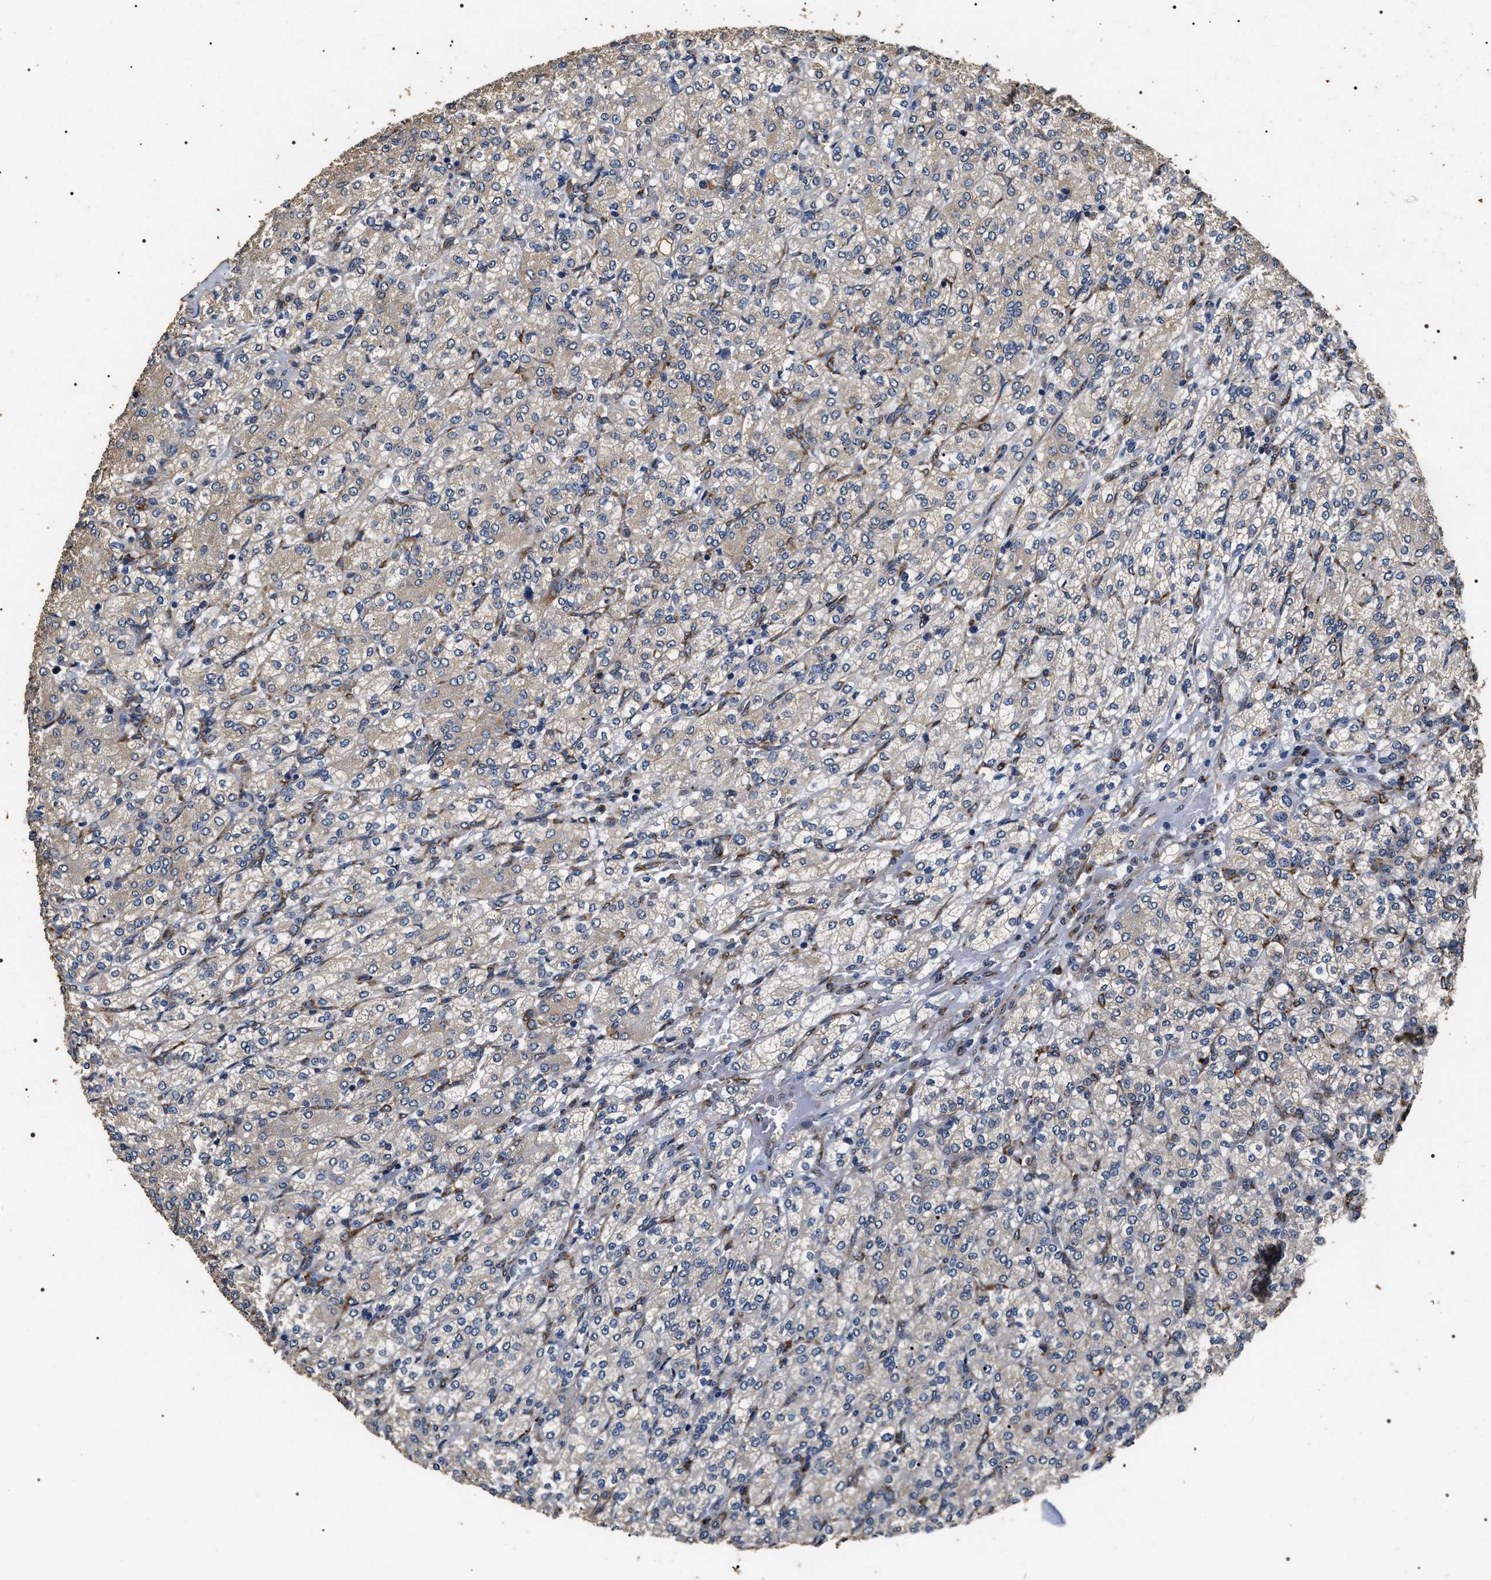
{"staining": {"intensity": "weak", "quantity": "<25%", "location": "cytoplasmic/membranous"}, "tissue": "renal cancer", "cell_type": "Tumor cells", "image_type": "cancer", "snomed": [{"axis": "morphology", "description": "Adenocarcinoma, NOS"}, {"axis": "topography", "description": "Kidney"}], "caption": "Immunohistochemistry of renal cancer (adenocarcinoma) reveals no positivity in tumor cells.", "gene": "KTN1", "patient": {"sex": "male", "age": 77}}